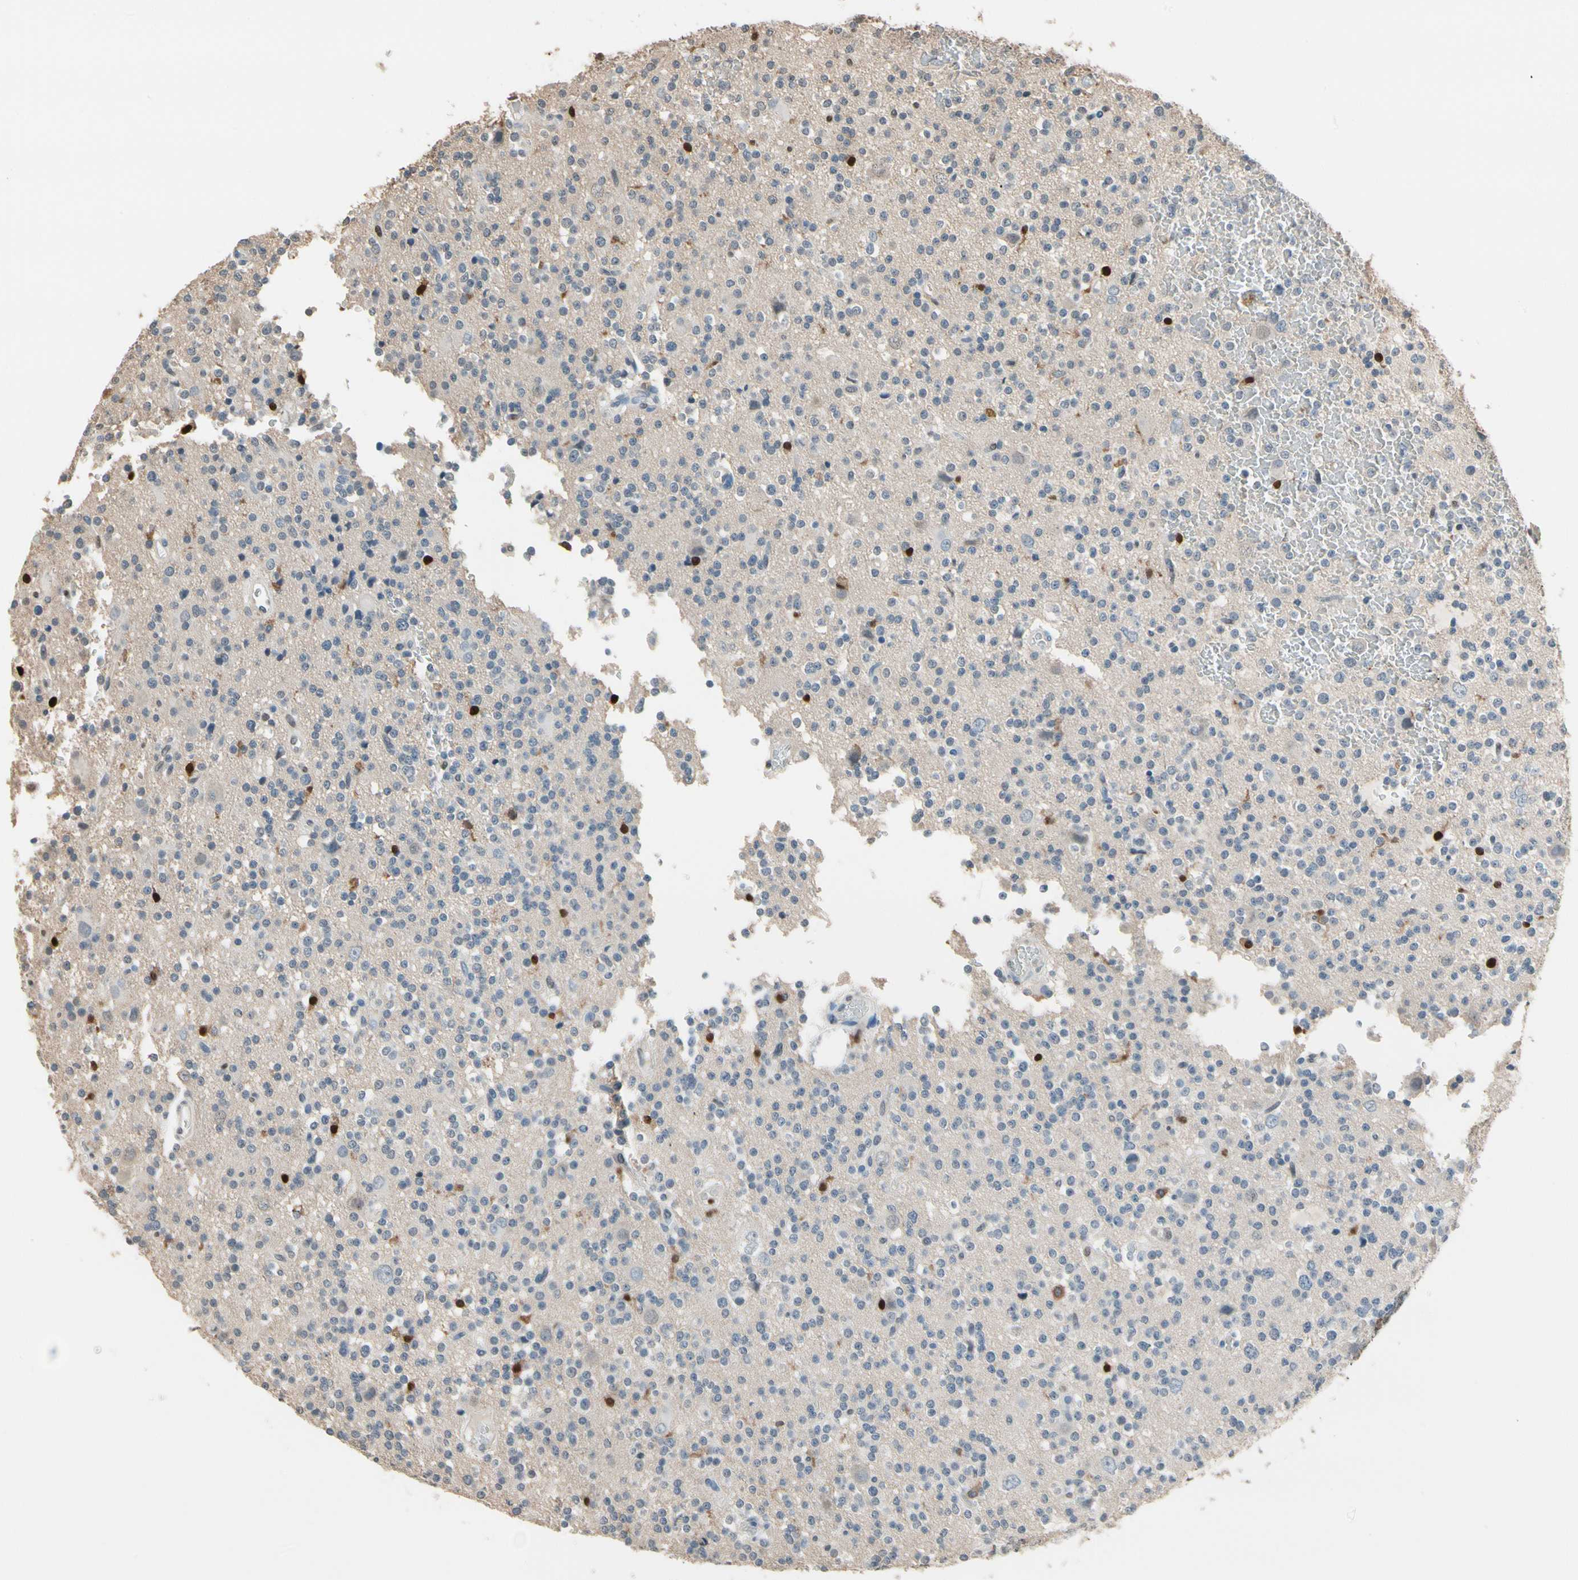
{"staining": {"intensity": "strong", "quantity": "<25%", "location": "nuclear"}, "tissue": "glioma", "cell_type": "Tumor cells", "image_type": "cancer", "snomed": [{"axis": "morphology", "description": "Glioma, malignant, High grade"}, {"axis": "topography", "description": "Brain"}], "caption": "Human malignant glioma (high-grade) stained with a brown dye reveals strong nuclear positive positivity in about <25% of tumor cells.", "gene": "NFATC2", "patient": {"sex": "male", "age": 47}}